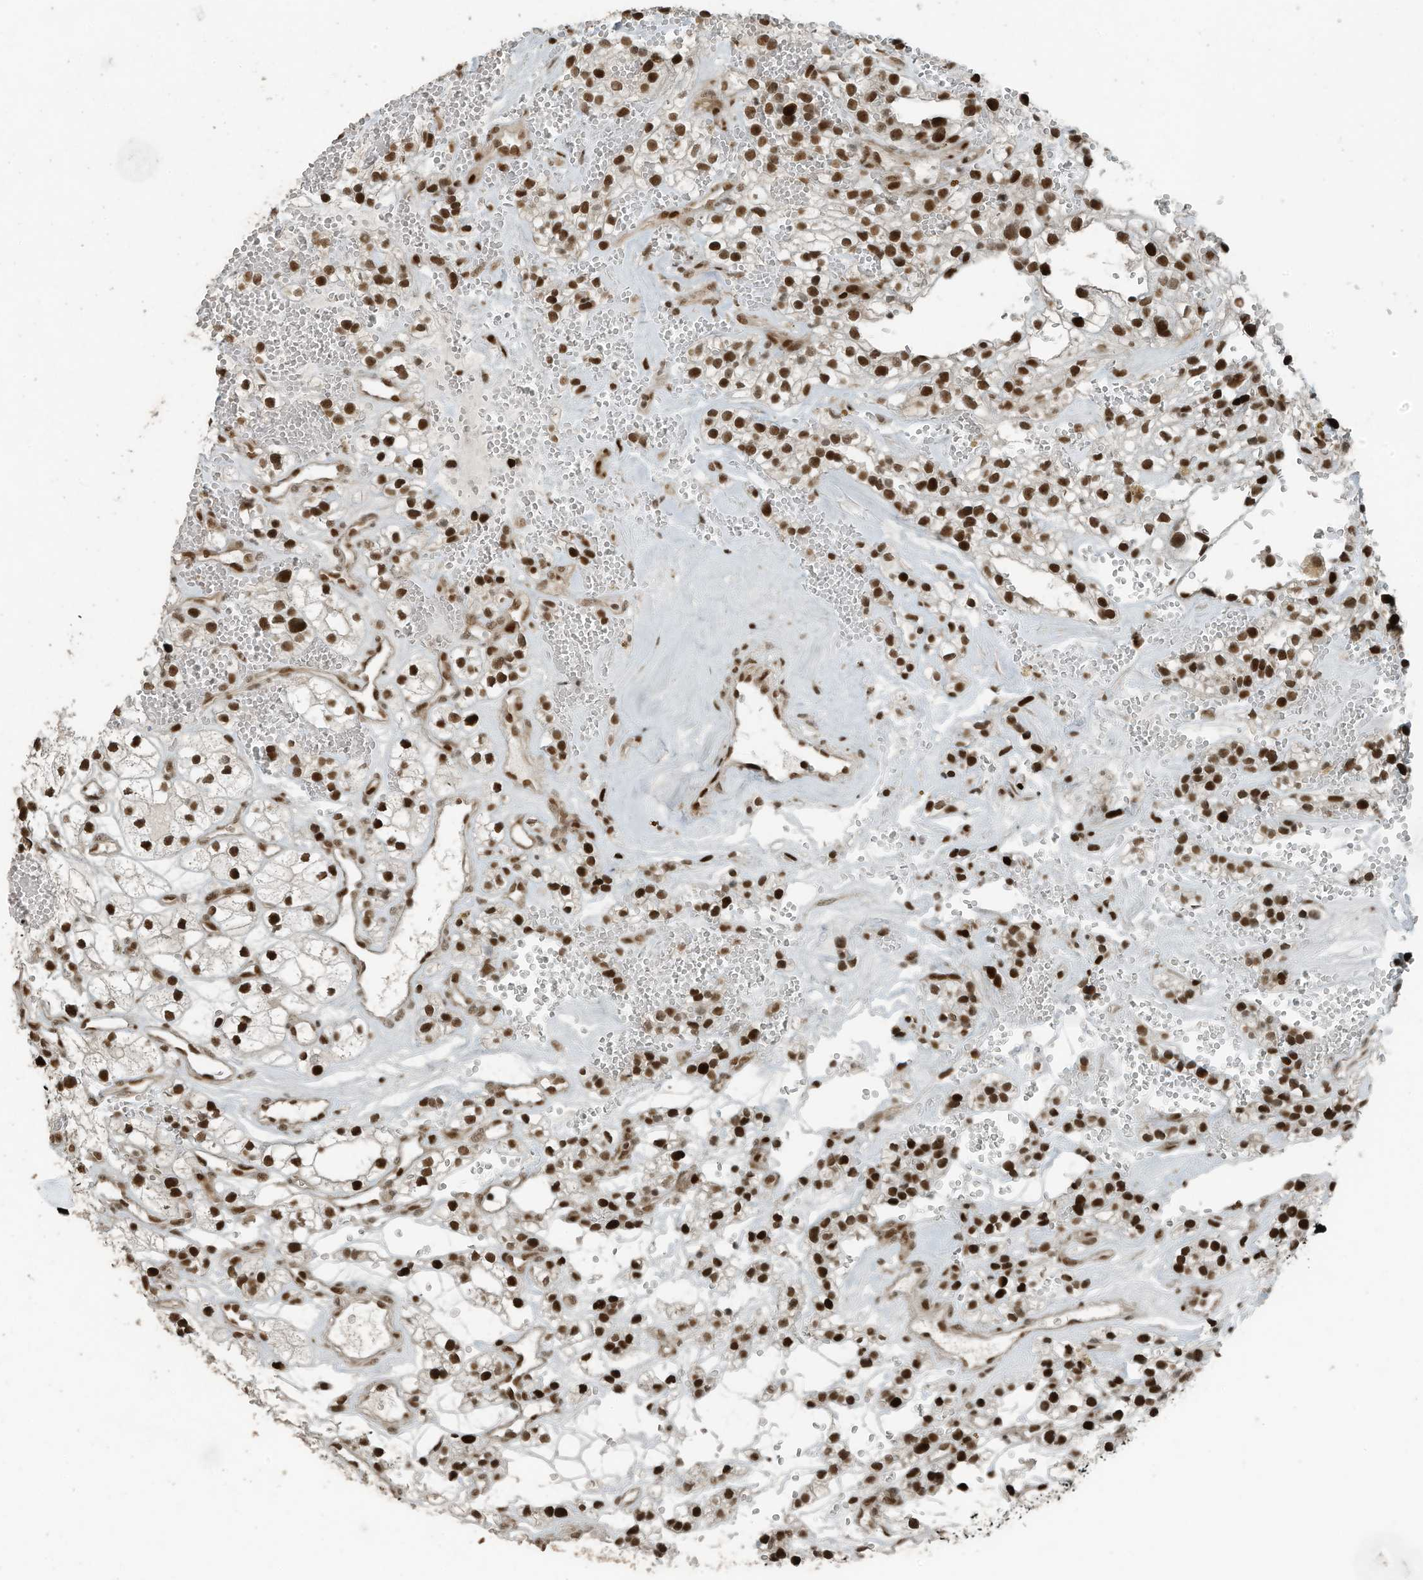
{"staining": {"intensity": "strong", "quantity": ">75%", "location": "nuclear"}, "tissue": "renal cancer", "cell_type": "Tumor cells", "image_type": "cancer", "snomed": [{"axis": "morphology", "description": "Adenocarcinoma, NOS"}, {"axis": "topography", "description": "Kidney"}], "caption": "A micrograph of renal cancer stained for a protein exhibits strong nuclear brown staining in tumor cells.", "gene": "PCNP", "patient": {"sex": "female", "age": 57}}